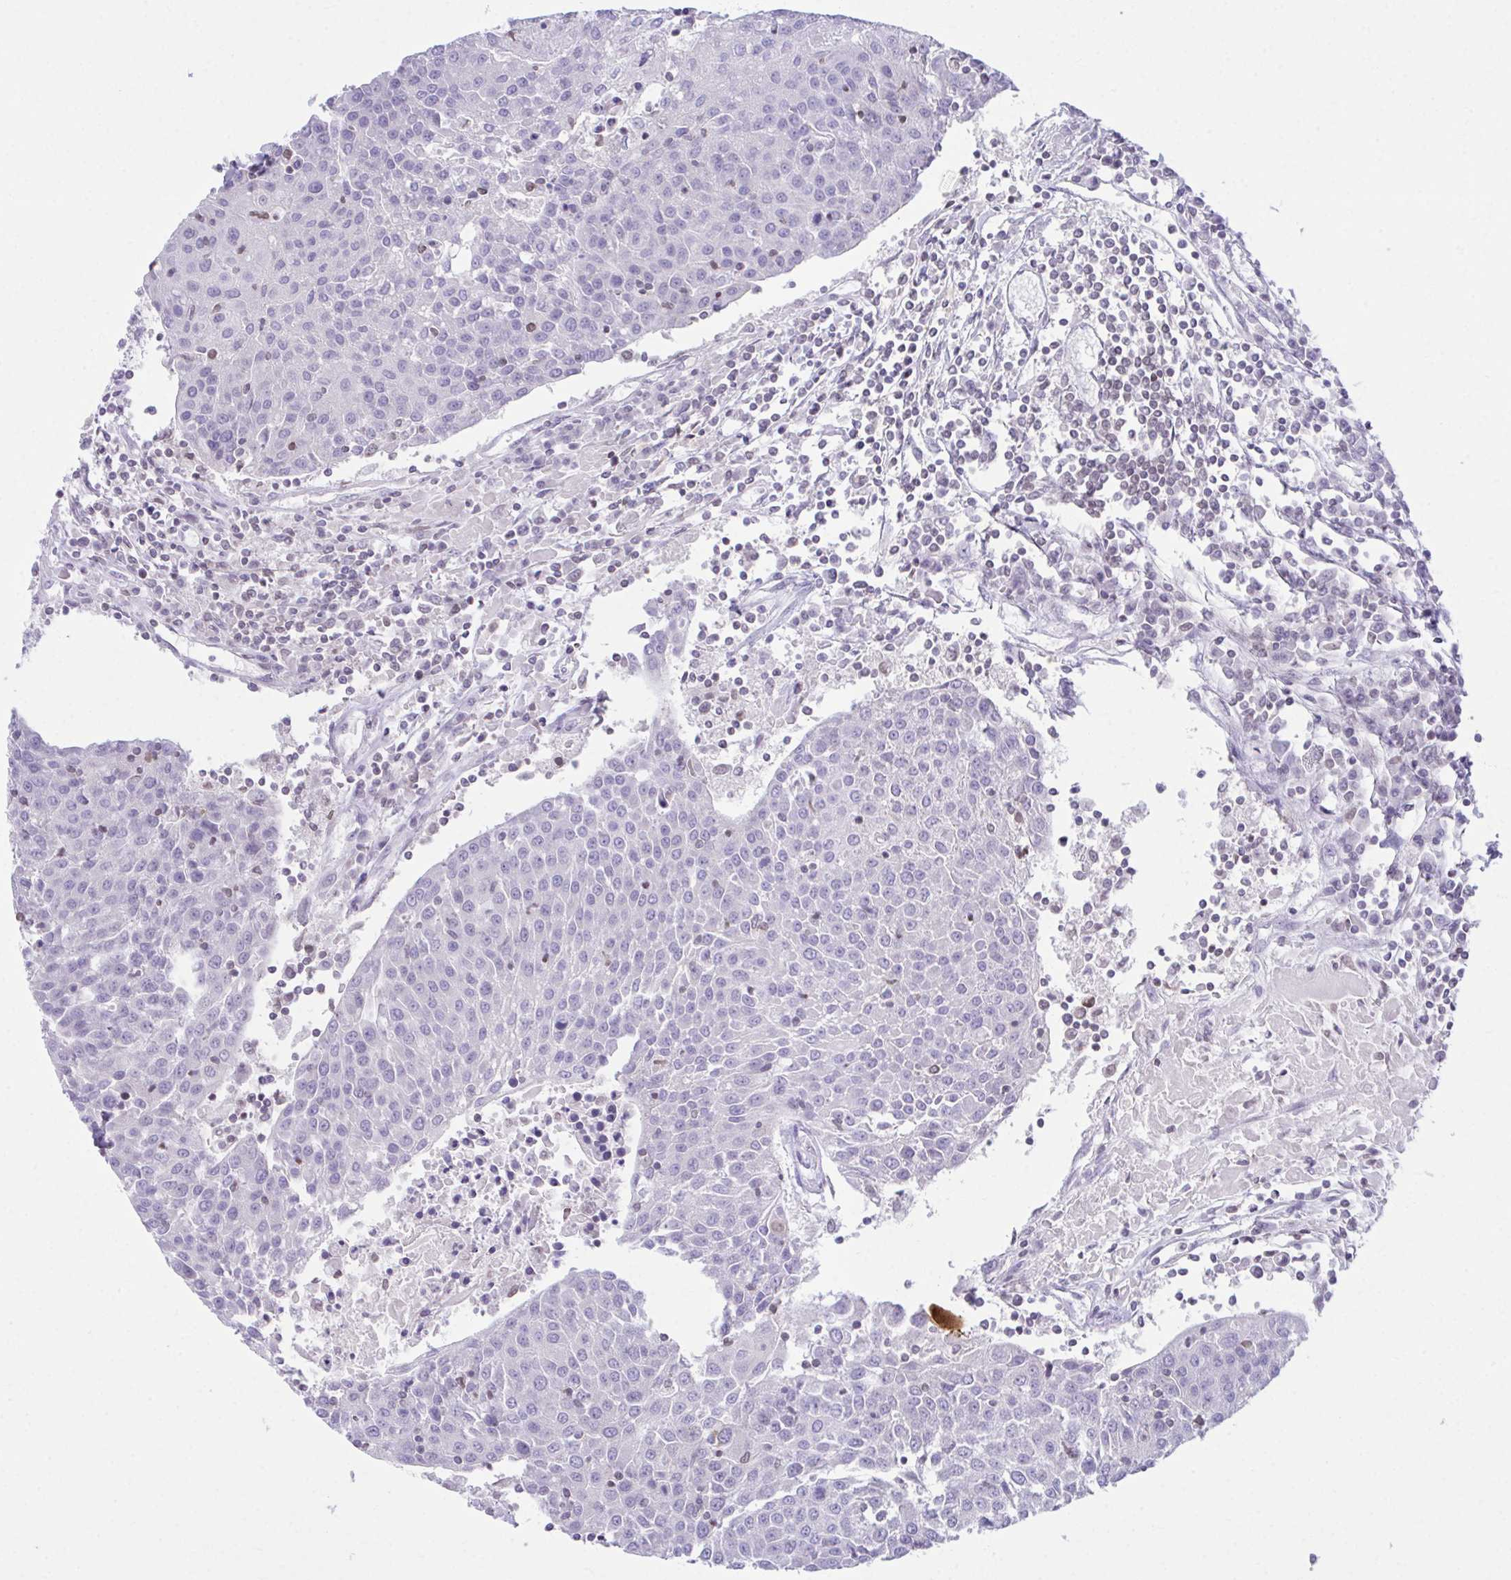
{"staining": {"intensity": "negative", "quantity": "none", "location": "none"}, "tissue": "urothelial cancer", "cell_type": "Tumor cells", "image_type": "cancer", "snomed": [{"axis": "morphology", "description": "Urothelial carcinoma, High grade"}, {"axis": "topography", "description": "Urinary bladder"}], "caption": "This is a micrograph of immunohistochemistry staining of urothelial cancer, which shows no staining in tumor cells.", "gene": "OR7A5", "patient": {"sex": "female", "age": 85}}